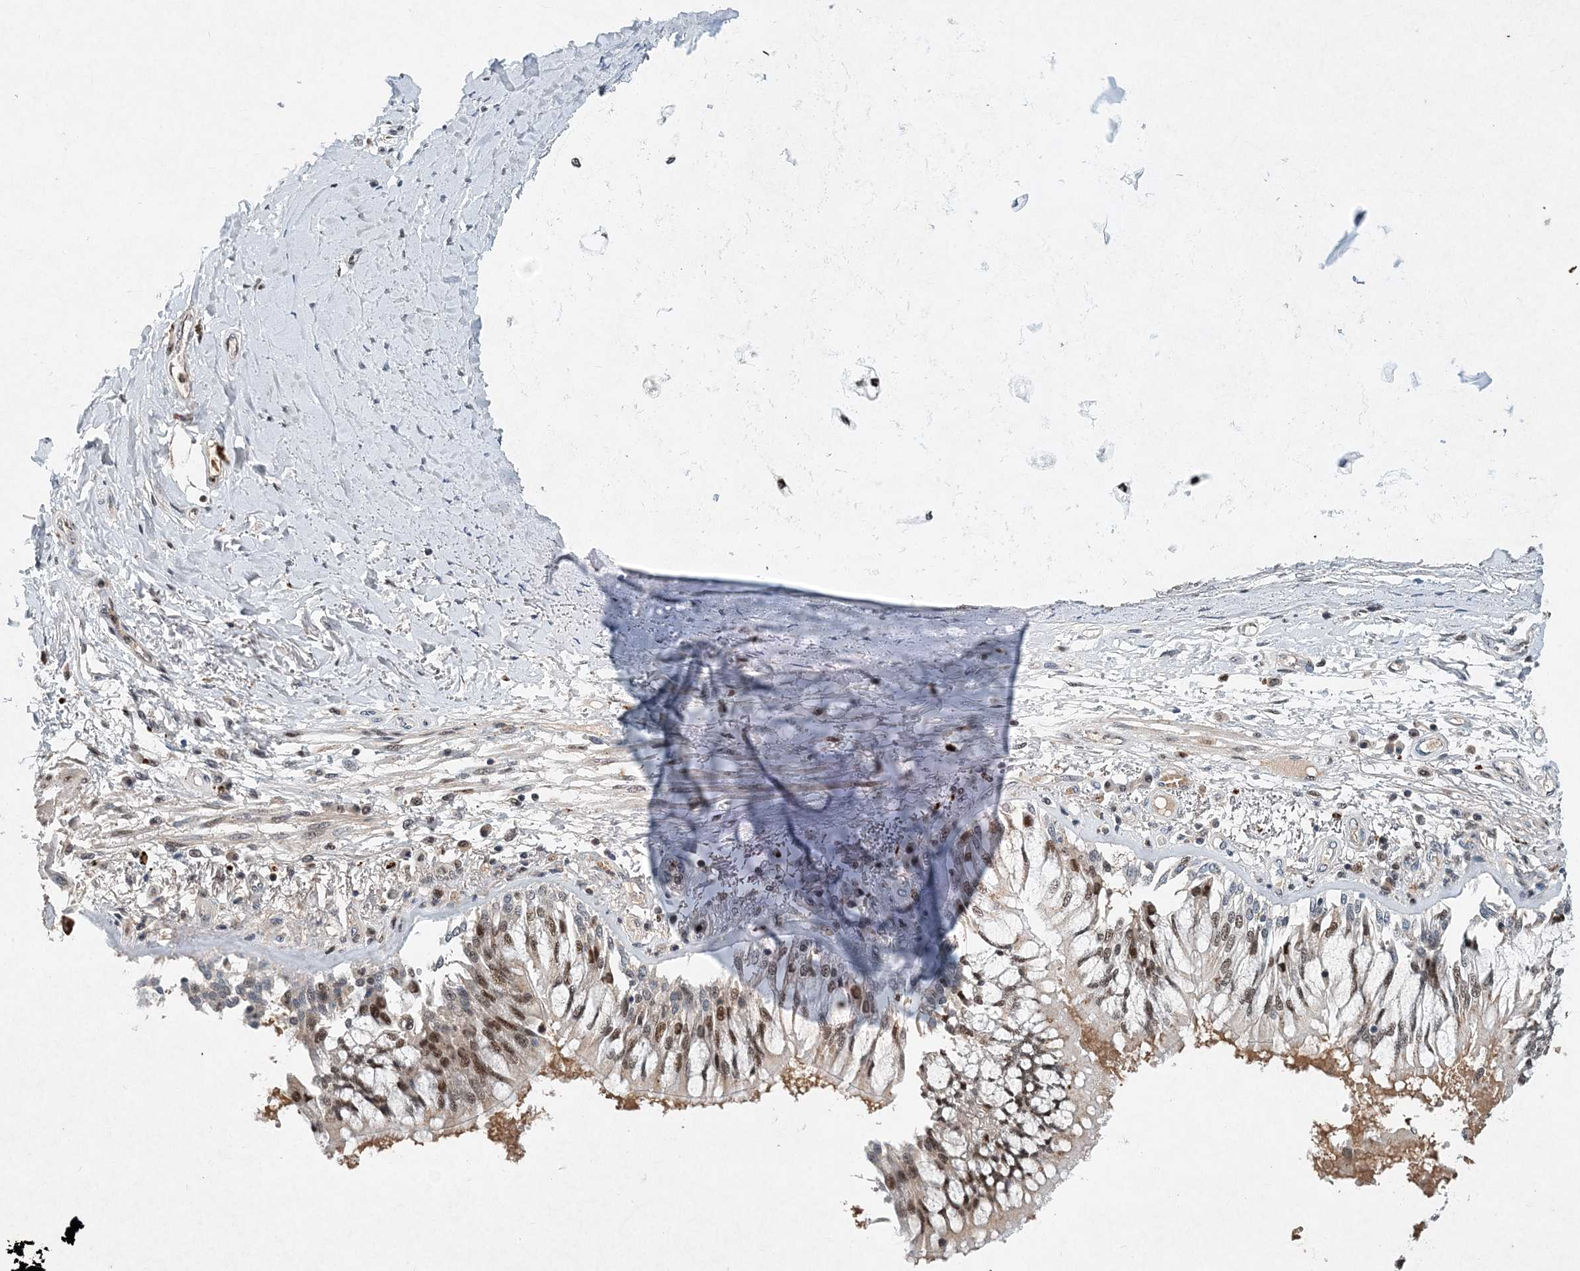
{"staining": {"intensity": "moderate", "quantity": ">75%", "location": "nuclear"}, "tissue": "adipose tissue", "cell_type": "Adipocytes", "image_type": "normal", "snomed": [{"axis": "morphology", "description": "Normal tissue, NOS"}, {"axis": "topography", "description": "Cartilage tissue"}, {"axis": "topography", "description": "Bronchus"}, {"axis": "topography", "description": "Lung"}, {"axis": "topography", "description": "Peripheral nerve tissue"}], "caption": "Adipose tissue stained for a protein (brown) shows moderate nuclear positive positivity in about >75% of adipocytes.", "gene": "KPNA4", "patient": {"sex": "female", "age": 49}}